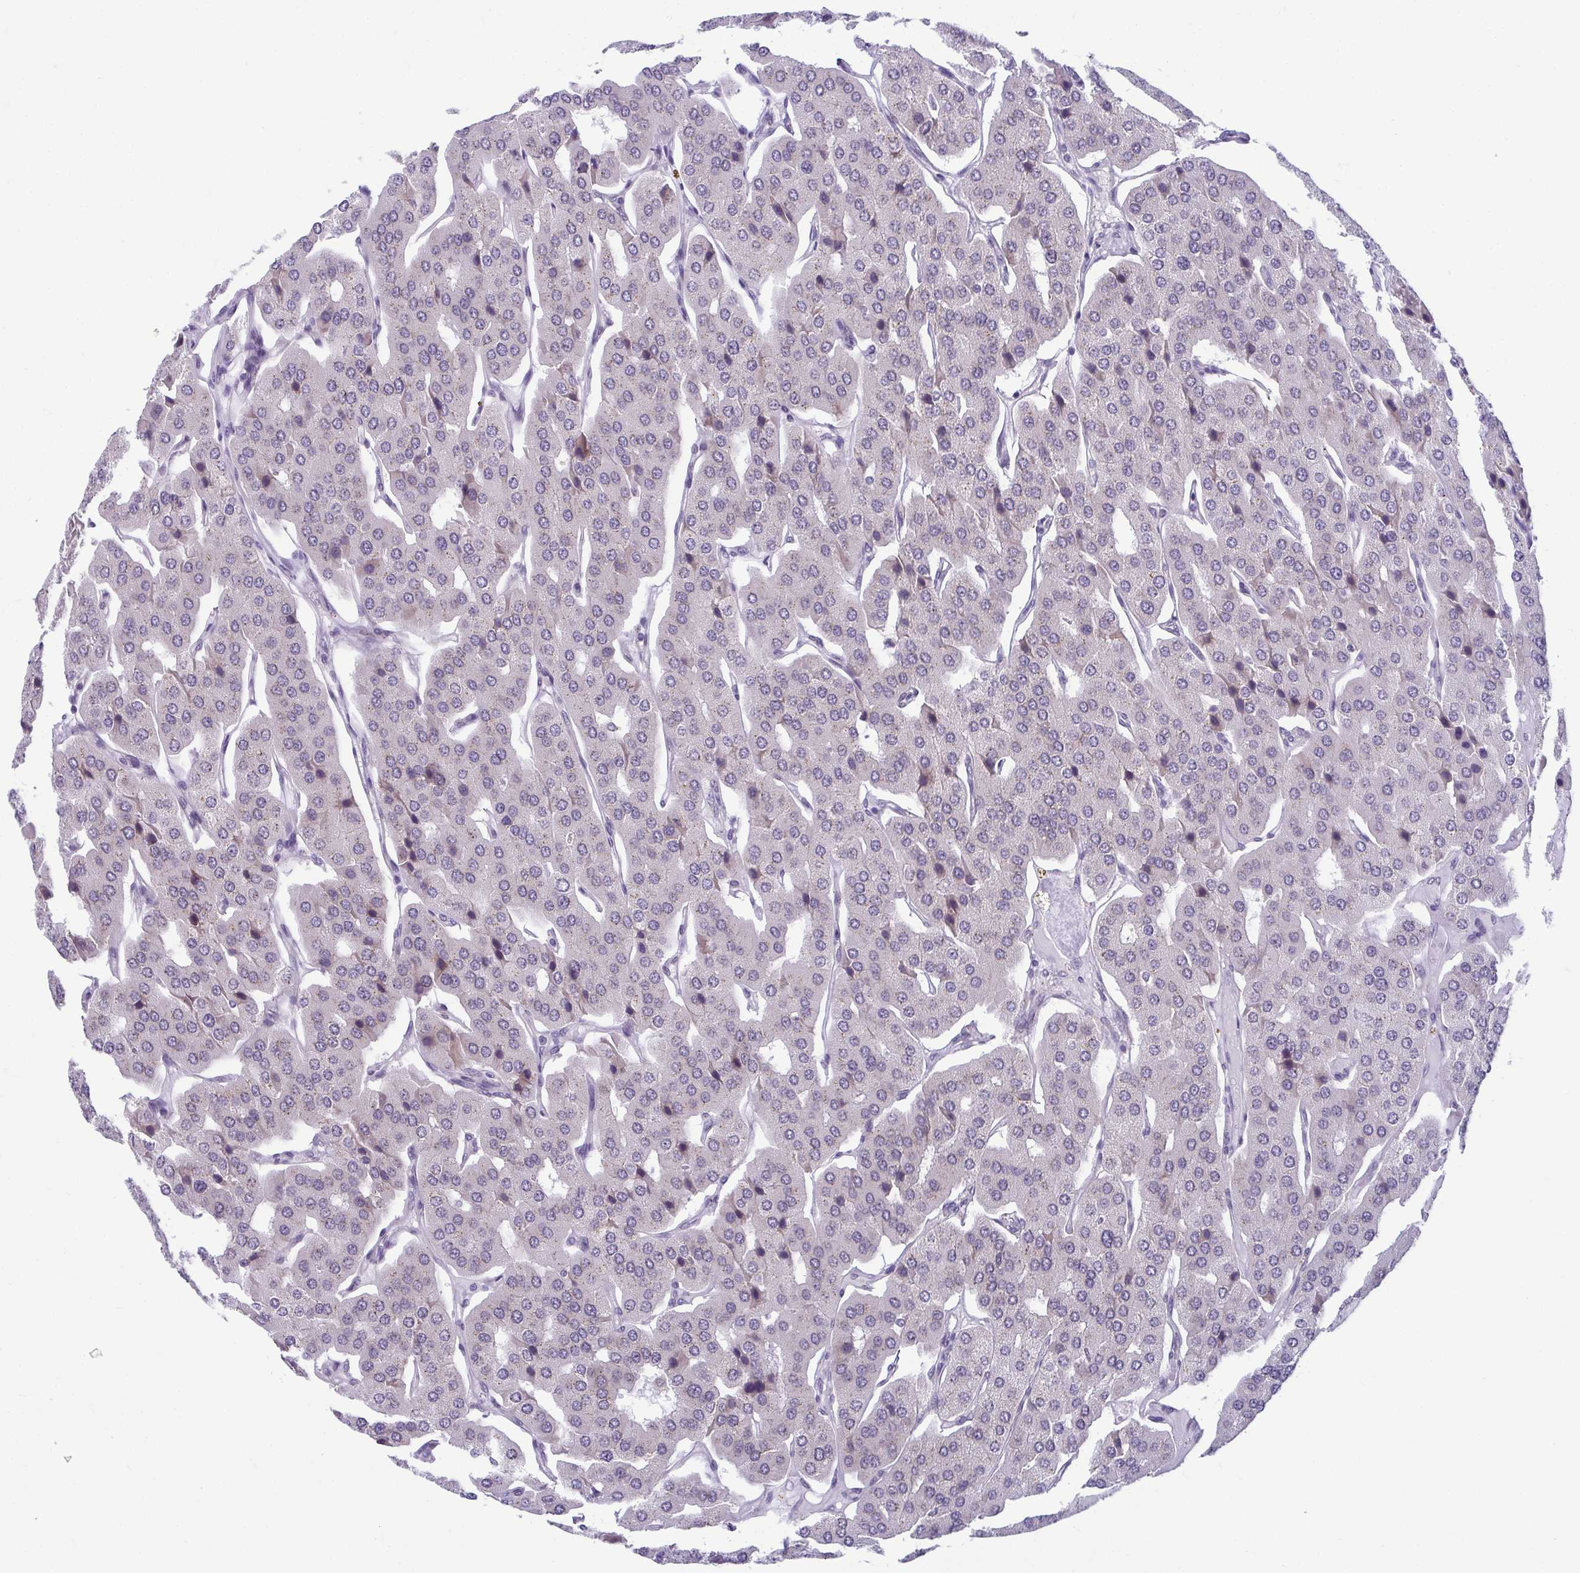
{"staining": {"intensity": "negative", "quantity": "none", "location": "none"}, "tissue": "parathyroid gland", "cell_type": "Glandular cells", "image_type": "normal", "snomed": [{"axis": "morphology", "description": "Normal tissue, NOS"}, {"axis": "morphology", "description": "Adenoma, NOS"}, {"axis": "topography", "description": "Parathyroid gland"}], "caption": "Glandular cells show no significant protein staining in benign parathyroid gland. The staining is performed using DAB (3,3'-diaminobenzidine) brown chromogen with nuclei counter-stained in using hematoxylin.", "gene": "TMEM108", "patient": {"sex": "female", "age": 86}}